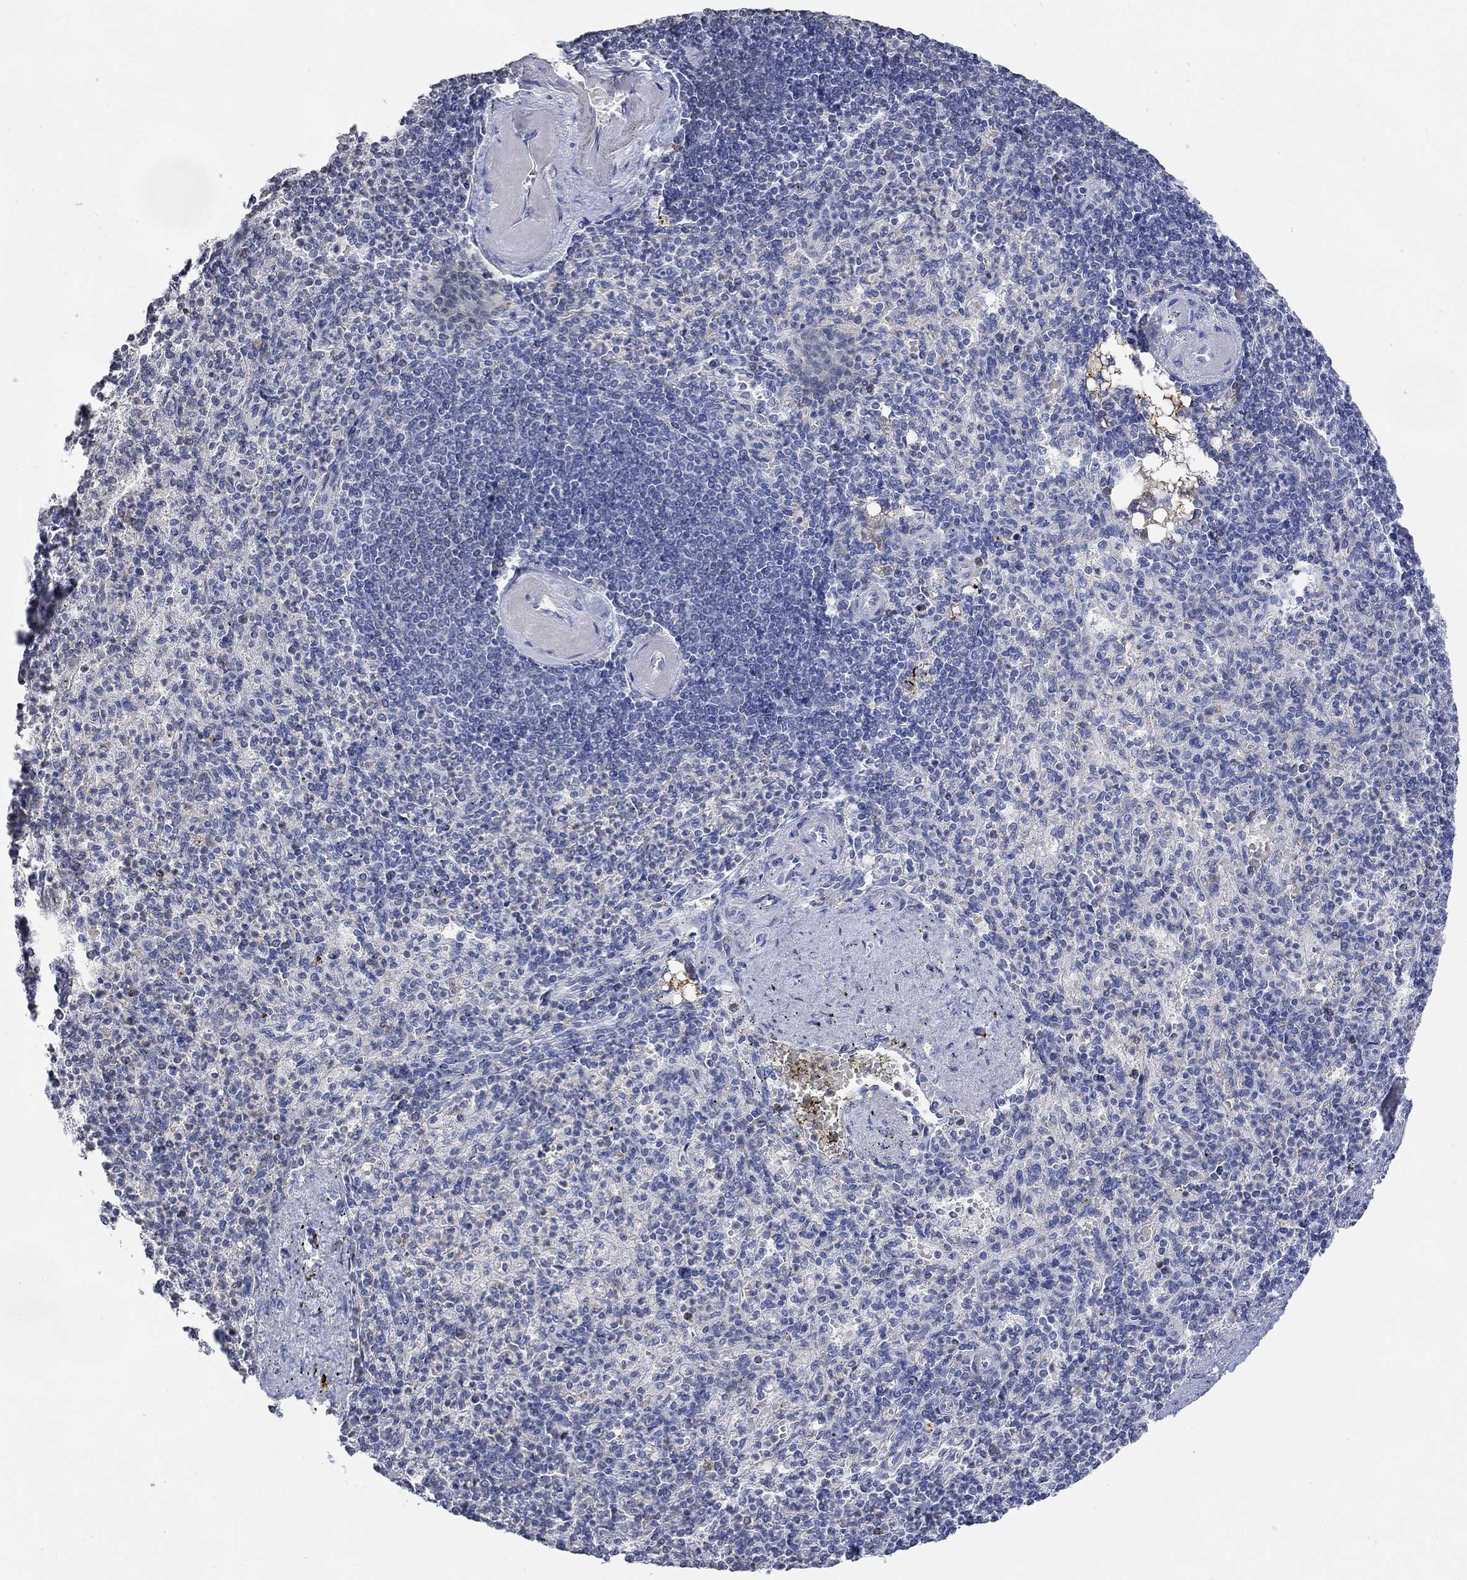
{"staining": {"intensity": "negative", "quantity": "none", "location": "none"}, "tissue": "spleen", "cell_type": "Cells in red pulp", "image_type": "normal", "snomed": [{"axis": "morphology", "description": "Normal tissue, NOS"}, {"axis": "topography", "description": "Spleen"}], "caption": "Image shows no significant protein expression in cells in red pulp of benign spleen. The staining is performed using DAB brown chromogen with nuclei counter-stained in using hematoxylin.", "gene": "TMEM255A", "patient": {"sex": "female", "age": 74}}